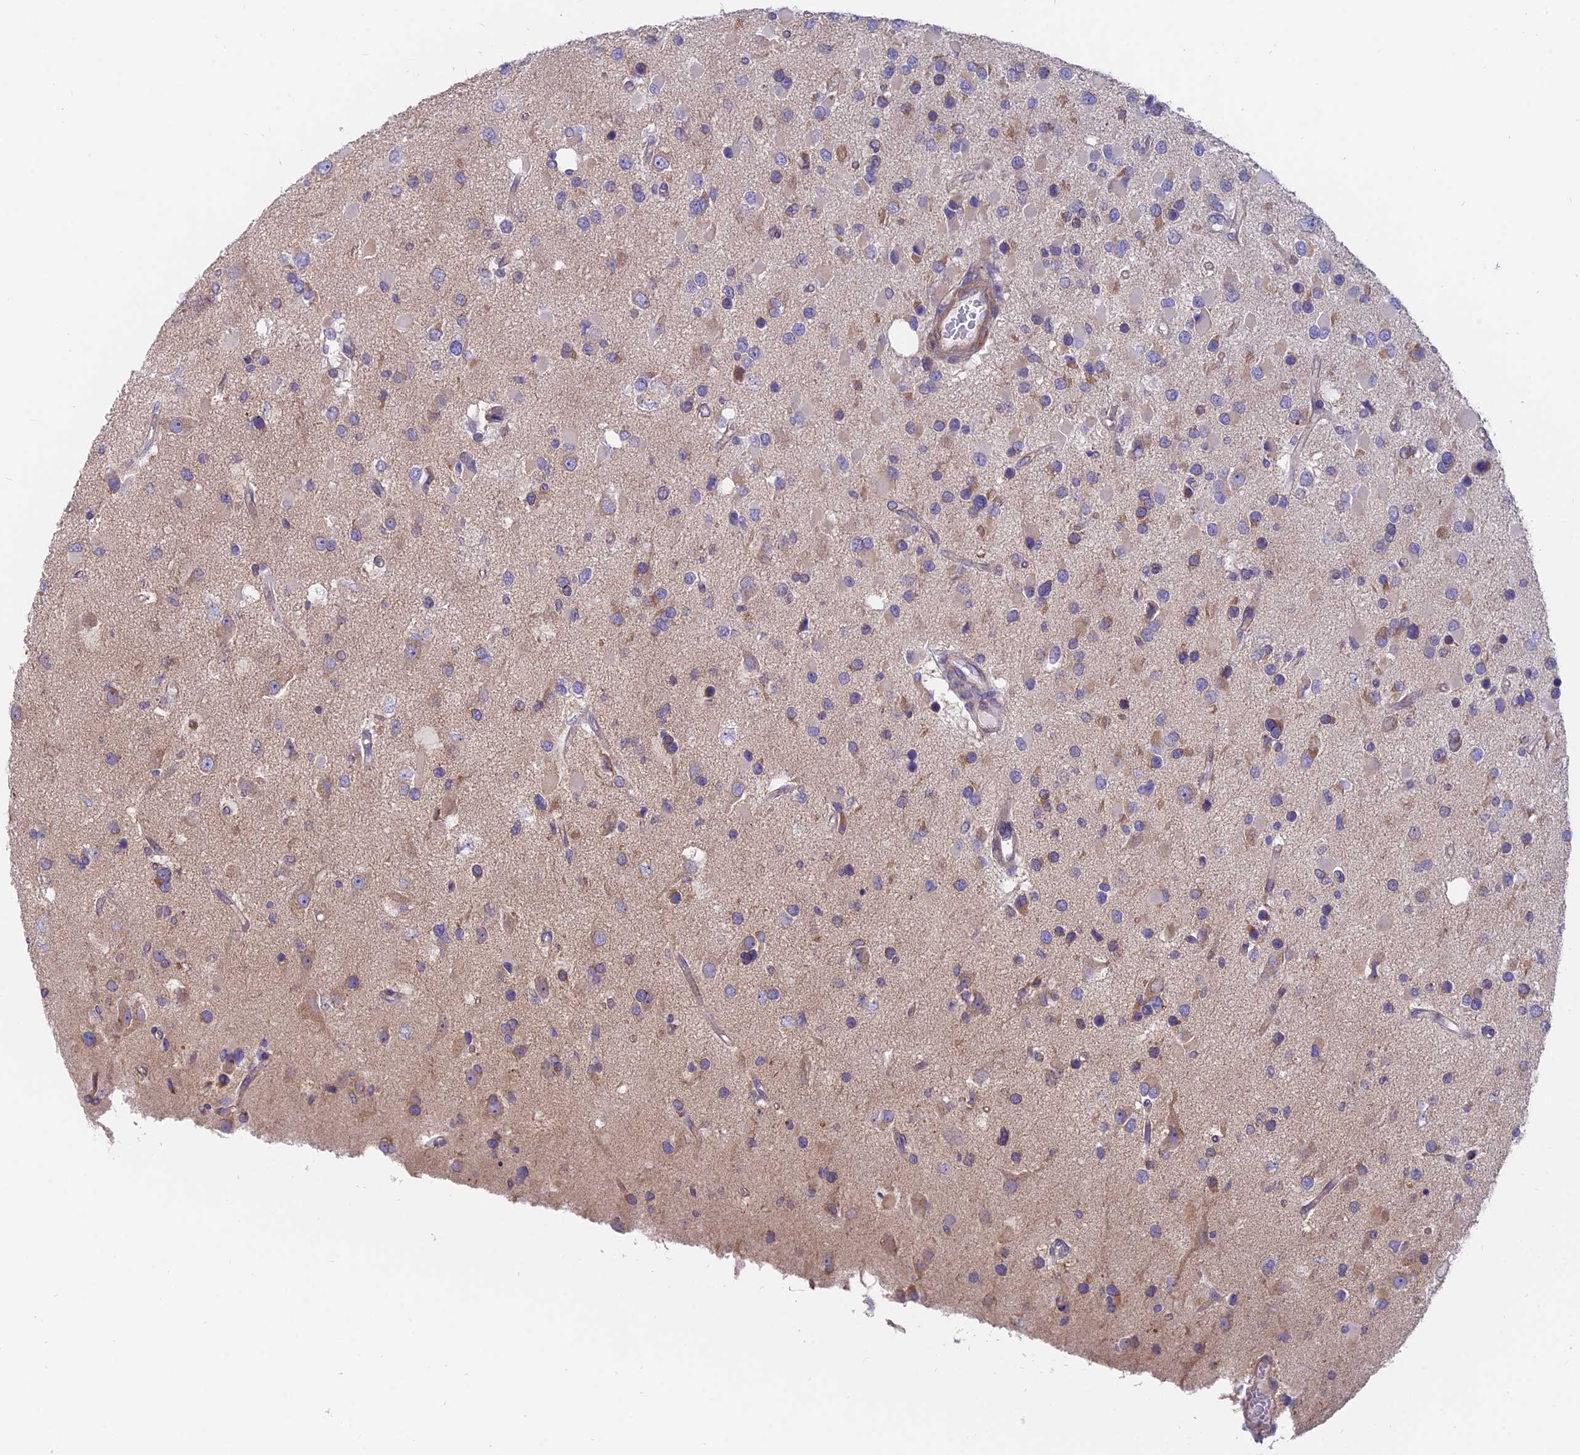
{"staining": {"intensity": "moderate", "quantity": "<25%", "location": "cytoplasmic/membranous"}, "tissue": "glioma", "cell_type": "Tumor cells", "image_type": "cancer", "snomed": [{"axis": "morphology", "description": "Glioma, malignant, High grade"}, {"axis": "topography", "description": "Brain"}], "caption": "Human glioma stained with a brown dye displays moderate cytoplasmic/membranous positive expression in approximately <25% of tumor cells.", "gene": "TBC1D20", "patient": {"sex": "male", "age": 53}}